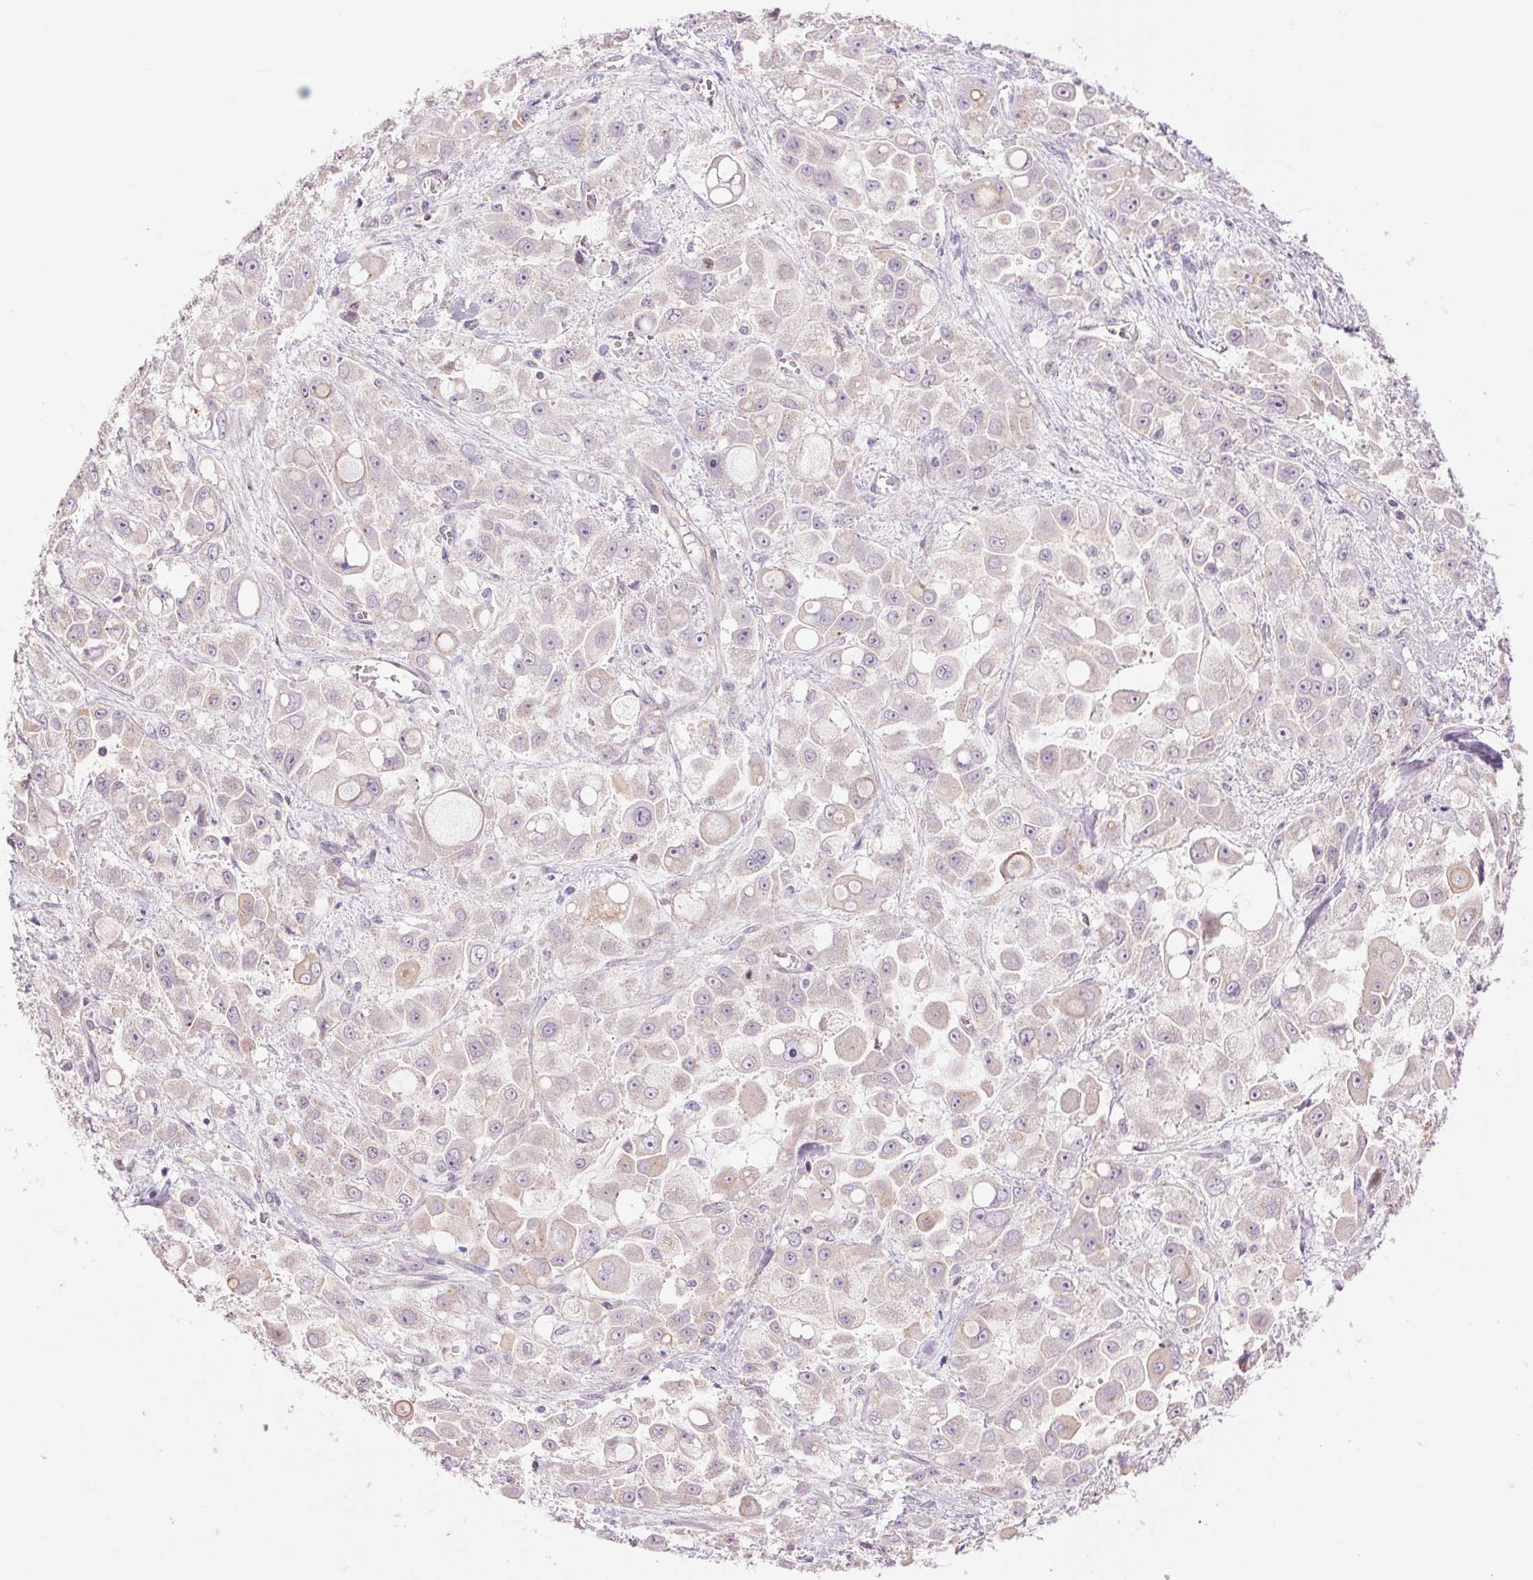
{"staining": {"intensity": "weak", "quantity": "<25%", "location": "cytoplasmic/membranous"}, "tissue": "stomach cancer", "cell_type": "Tumor cells", "image_type": "cancer", "snomed": [{"axis": "morphology", "description": "Adenocarcinoma, NOS"}, {"axis": "topography", "description": "Stomach"}], "caption": "Histopathology image shows no protein expression in tumor cells of stomach cancer tissue.", "gene": "CTNNA3", "patient": {"sex": "female", "age": 76}}